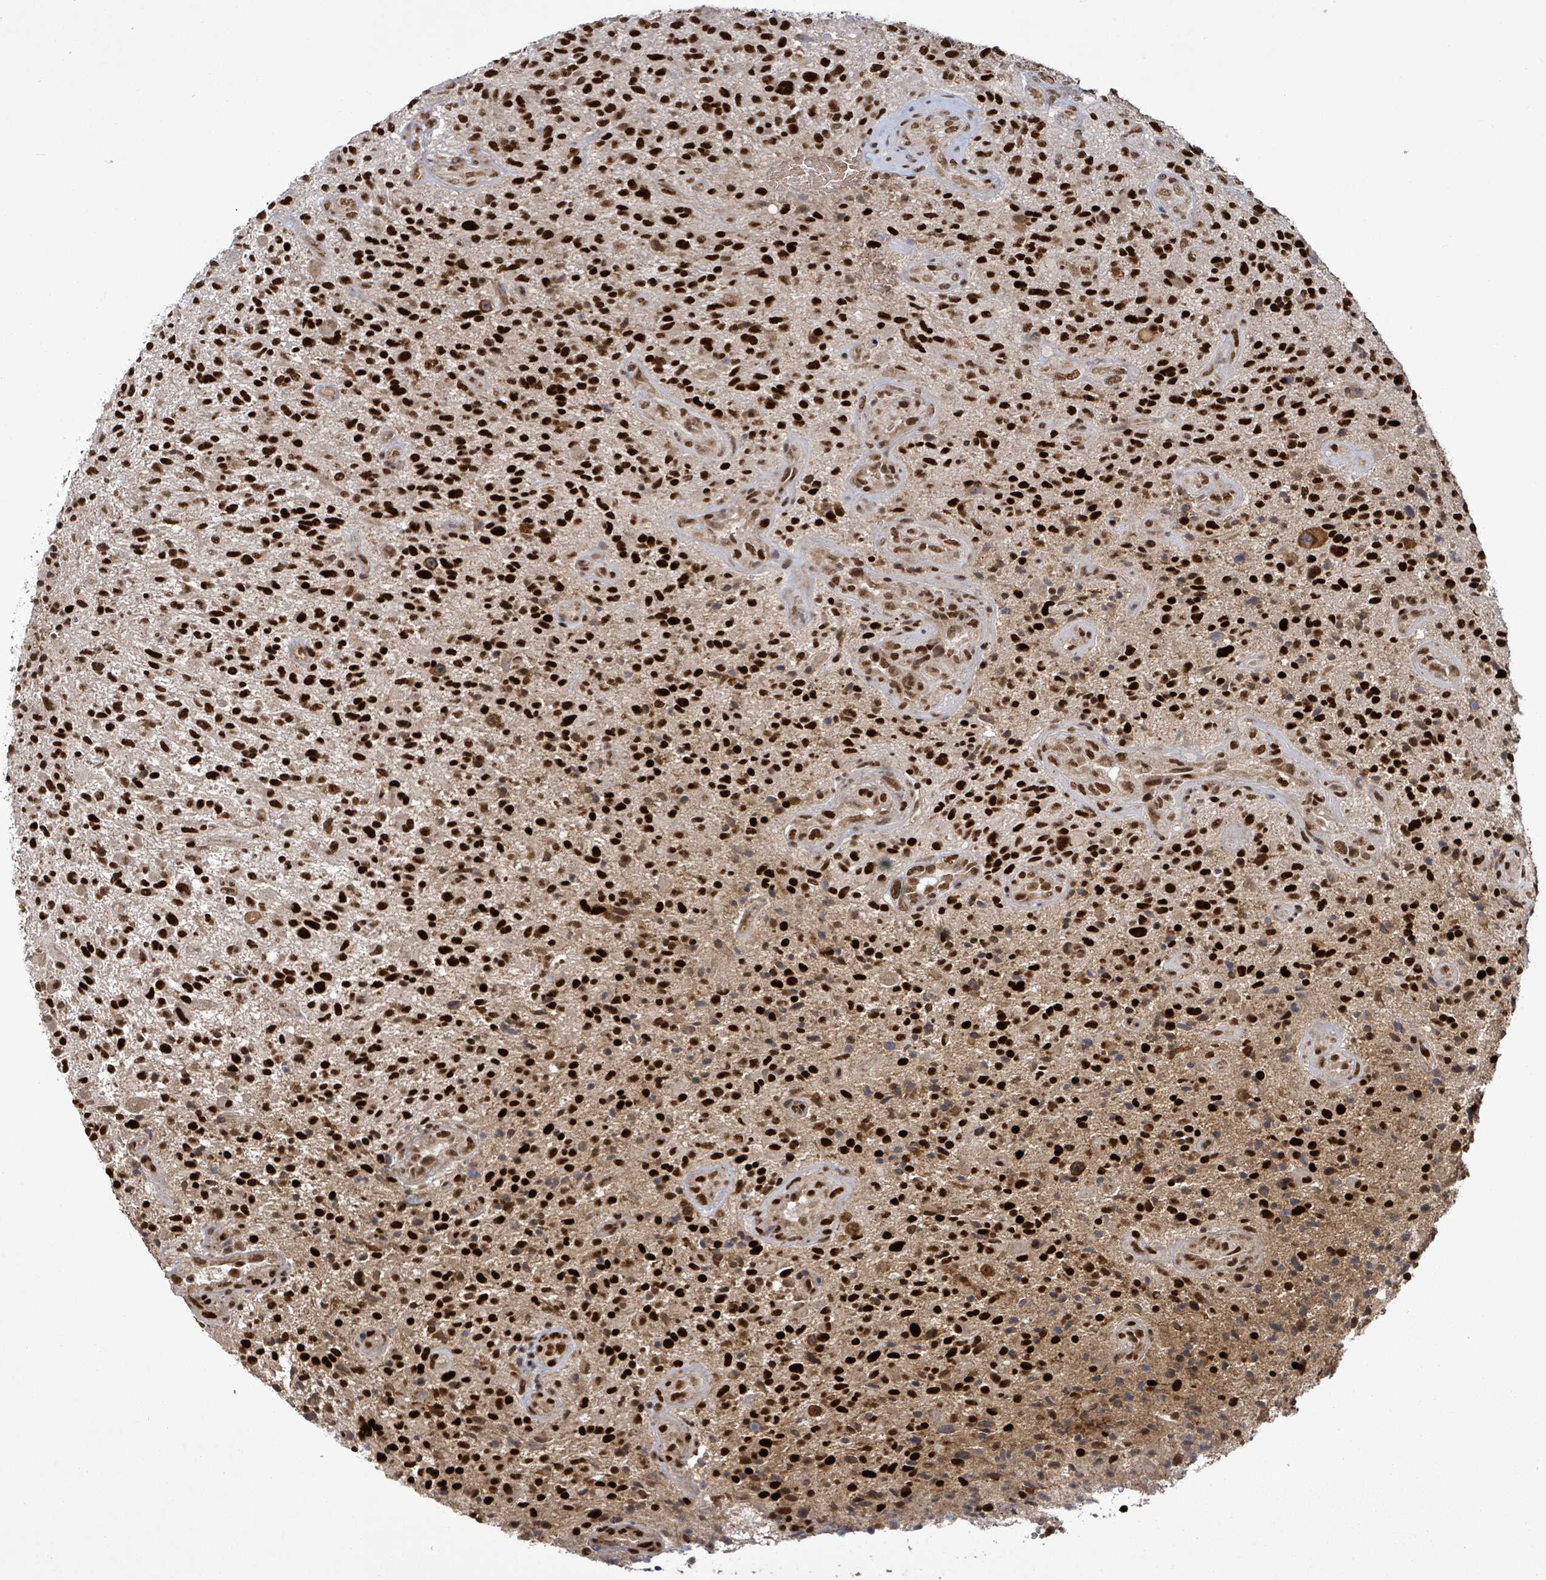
{"staining": {"intensity": "strong", "quantity": ">75%", "location": "nuclear"}, "tissue": "glioma", "cell_type": "Tumor cells", "image_type": "cancer", "snomed": [{"axis": "morphology", "description": "Glioma, malignant, High grade"}, {"axis": "topography", "description": "Brain"}], "caption": "There is high levels of strong nuclear expression in tumor cells of malignant high-grade glioma, as demonstrated by immunohistochemical staining (brown color).", "gene": "PATZ1", "patient": {"sex": "male", "age": 47}}